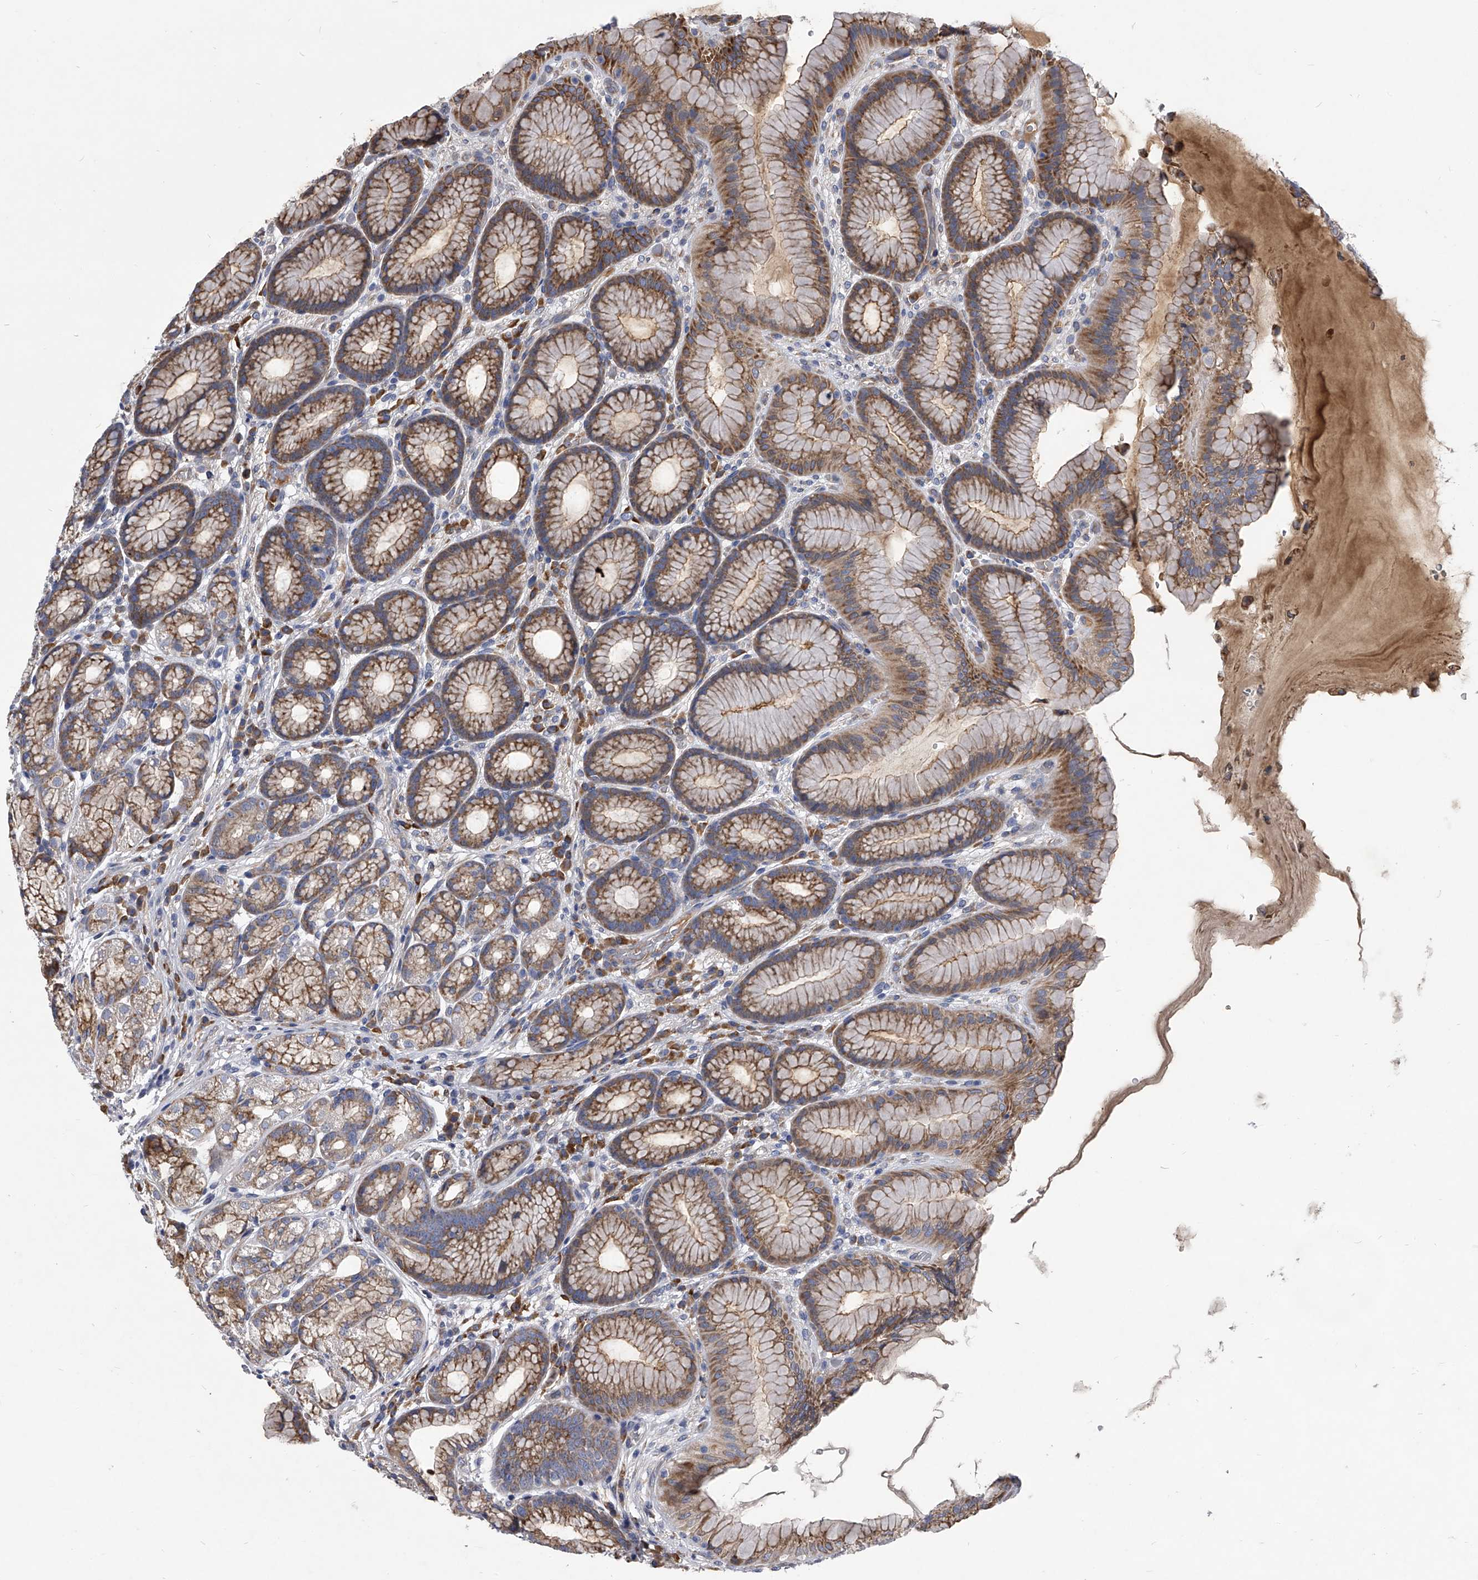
{"staining": {"intensity": "moderate", "quantity": ">75%", "location": "cytoplasmic/membranous"}, "tissue": "stomach", "cell_type": "Glandular cells", "image_type": "normal", "snomed": [{"axis": "morphology", "description": "Normal tissue, NOS"}, {"axis": "topography", "description": "Stomach"}], "caption": "The image displays immunohistochemical staining of unremarkable stomach. There is moderate cytoplasmic/membranous expression is present in approximately >75% of glandular cells.", "gene": "CCR4", "patient": {"sex": "male", "age": 57}}